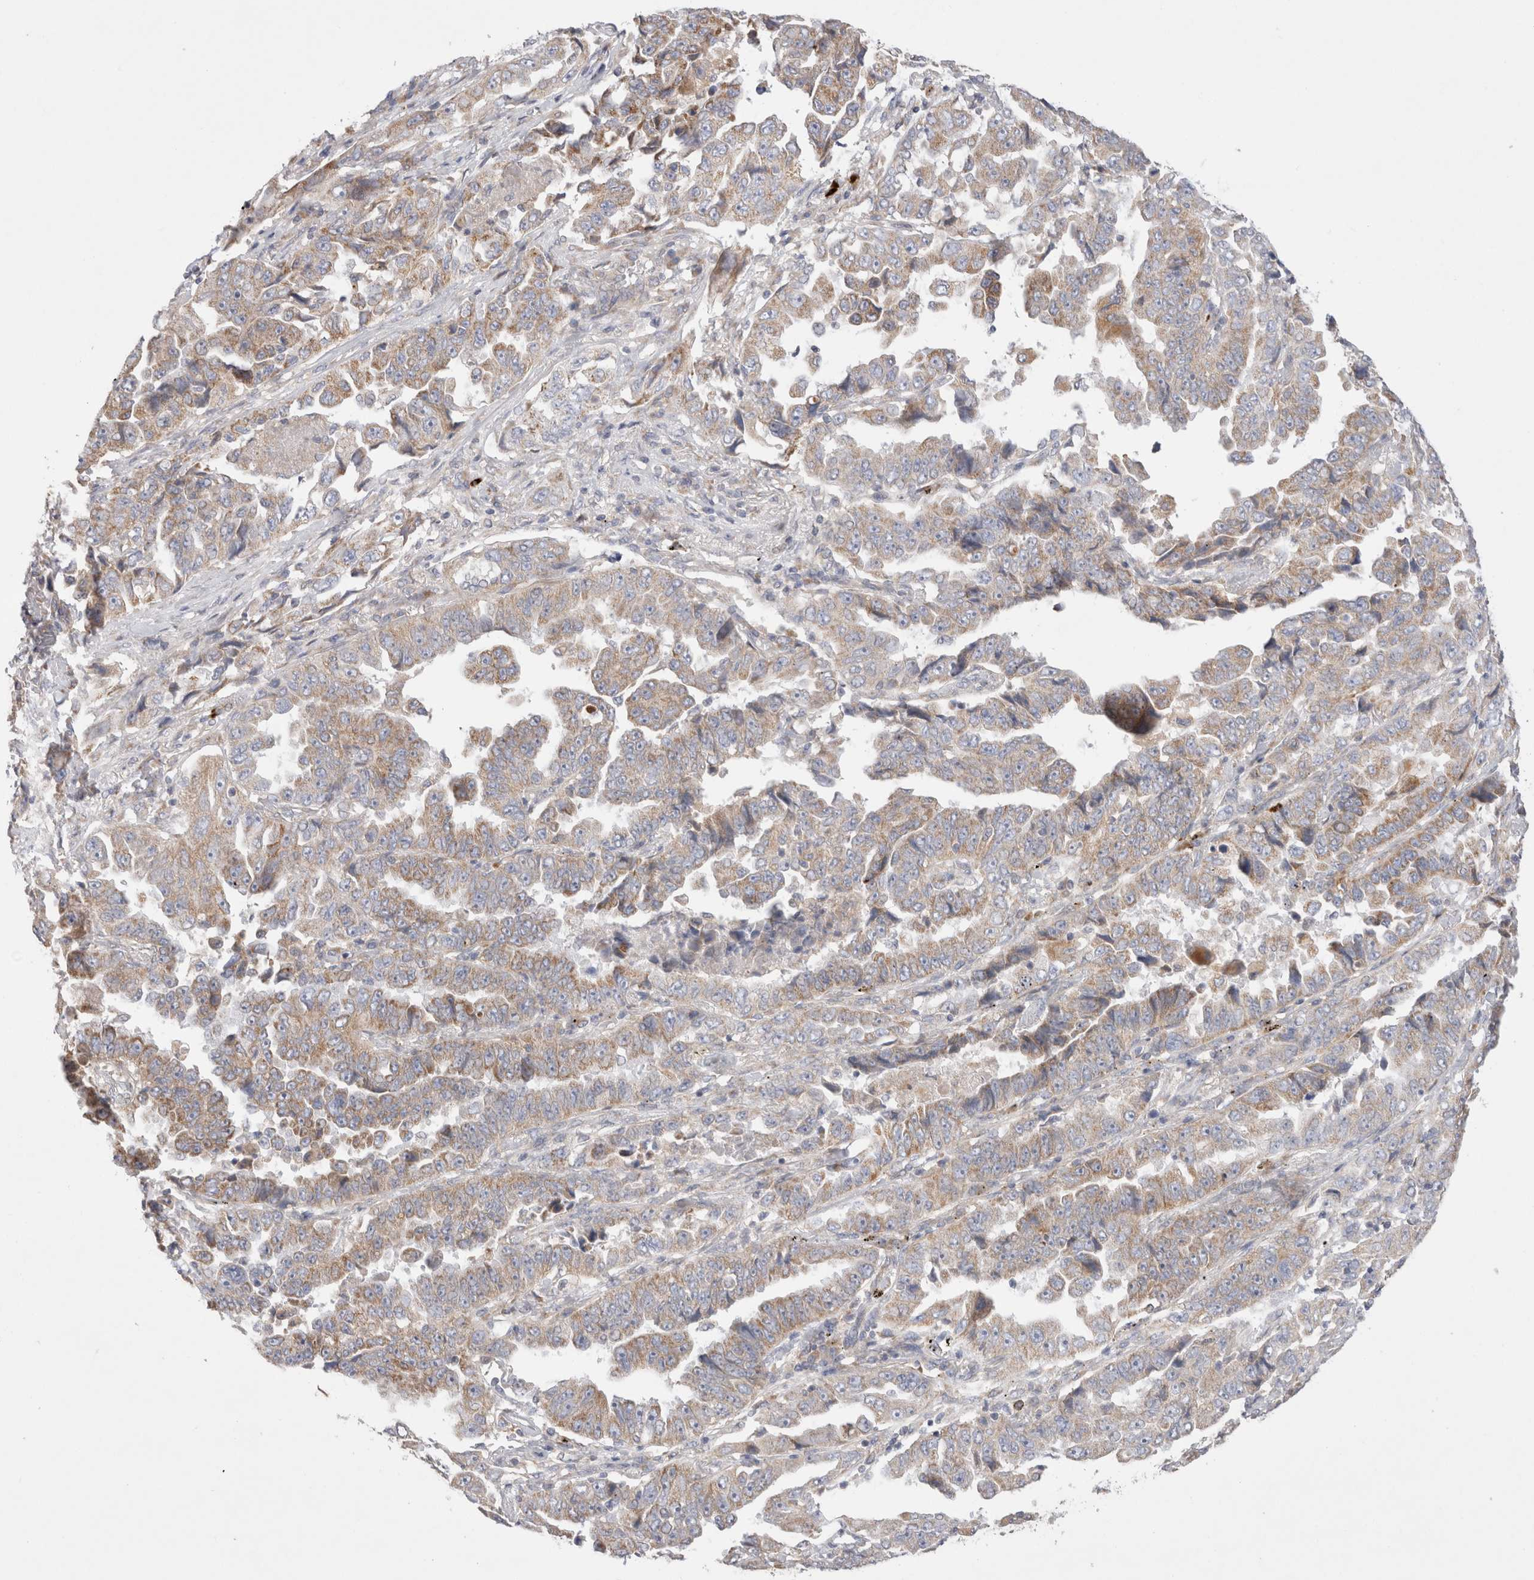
{"staining": {"intensity": "moderate", "quantity": "25%-75%", "location": "cytoplasmic/membranous"}, "tissue": "lung cancer", "cell_type": "Tumor cells", "image_type": "cancer", "snomed": [{"axis": "morphology", "description": "Adenocarcinoma, NOS"}, {"axis": "topography", "description": "Lung"}], "caption": "Human lung cancer (adenocarcinoma) stained with a protein marker shows moderate staining in tumor cells.", "gene": "TBC1D16", "patient": {"sex": "female", "age": 51}}